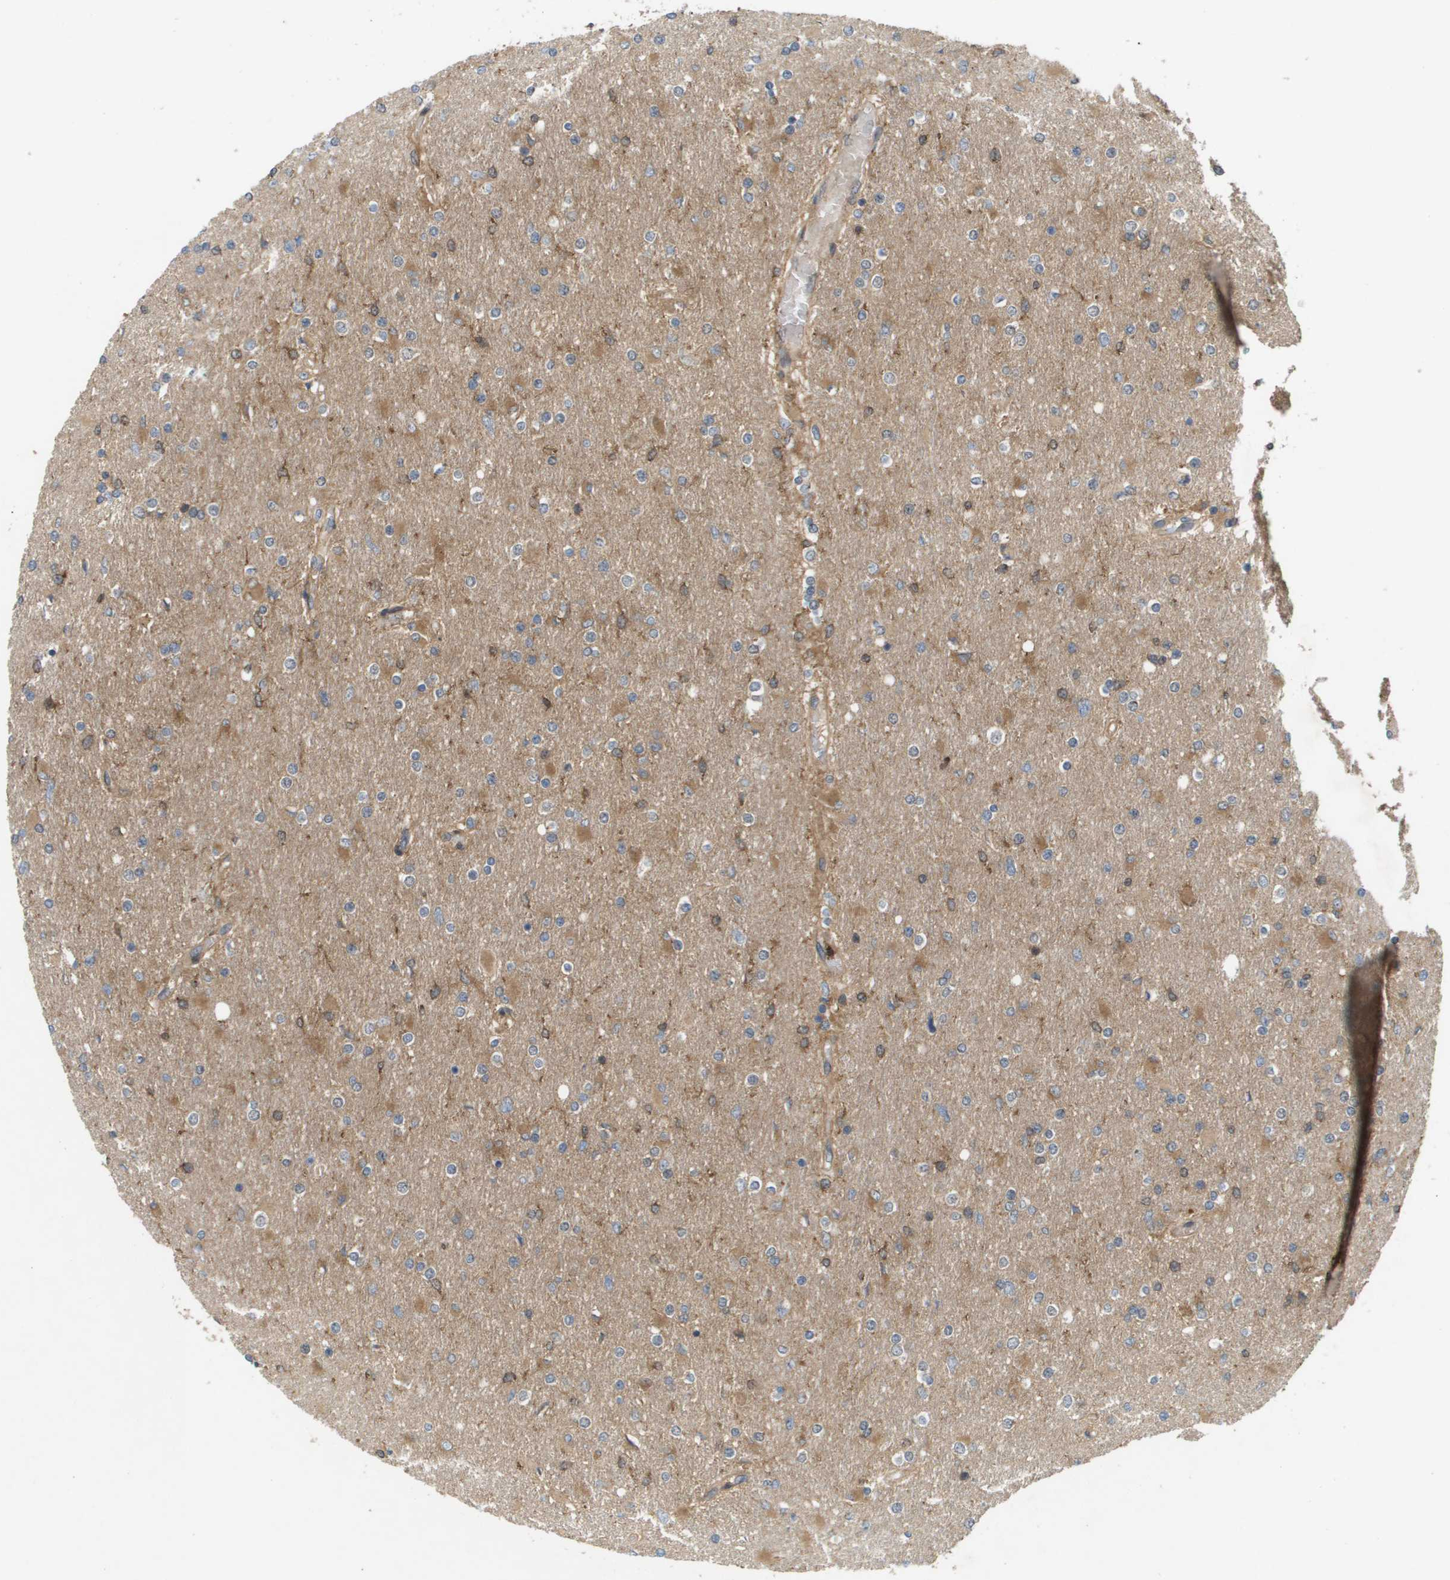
{"staining": {"intensity": "moderate", "quantity": "<25%", "location": "cytoplasmic/membranous"}, "tissue": "glioma", "cell_type": "Tumor cells", "image_type": "cancer", "snomed": [{"axis": "morphology", "description": "Glioma, malignant, High grade"}, {"axis": "topography", "description": "Cerebral cortex"}], "caption": "A micrograph of human high-grade glioma (malignant) stained for a protein displays moderate cytoplasmic/membranous brown staining in tumor cells.", "gene": "PALD1", "patient": {"sex": "female", "age": 36}}